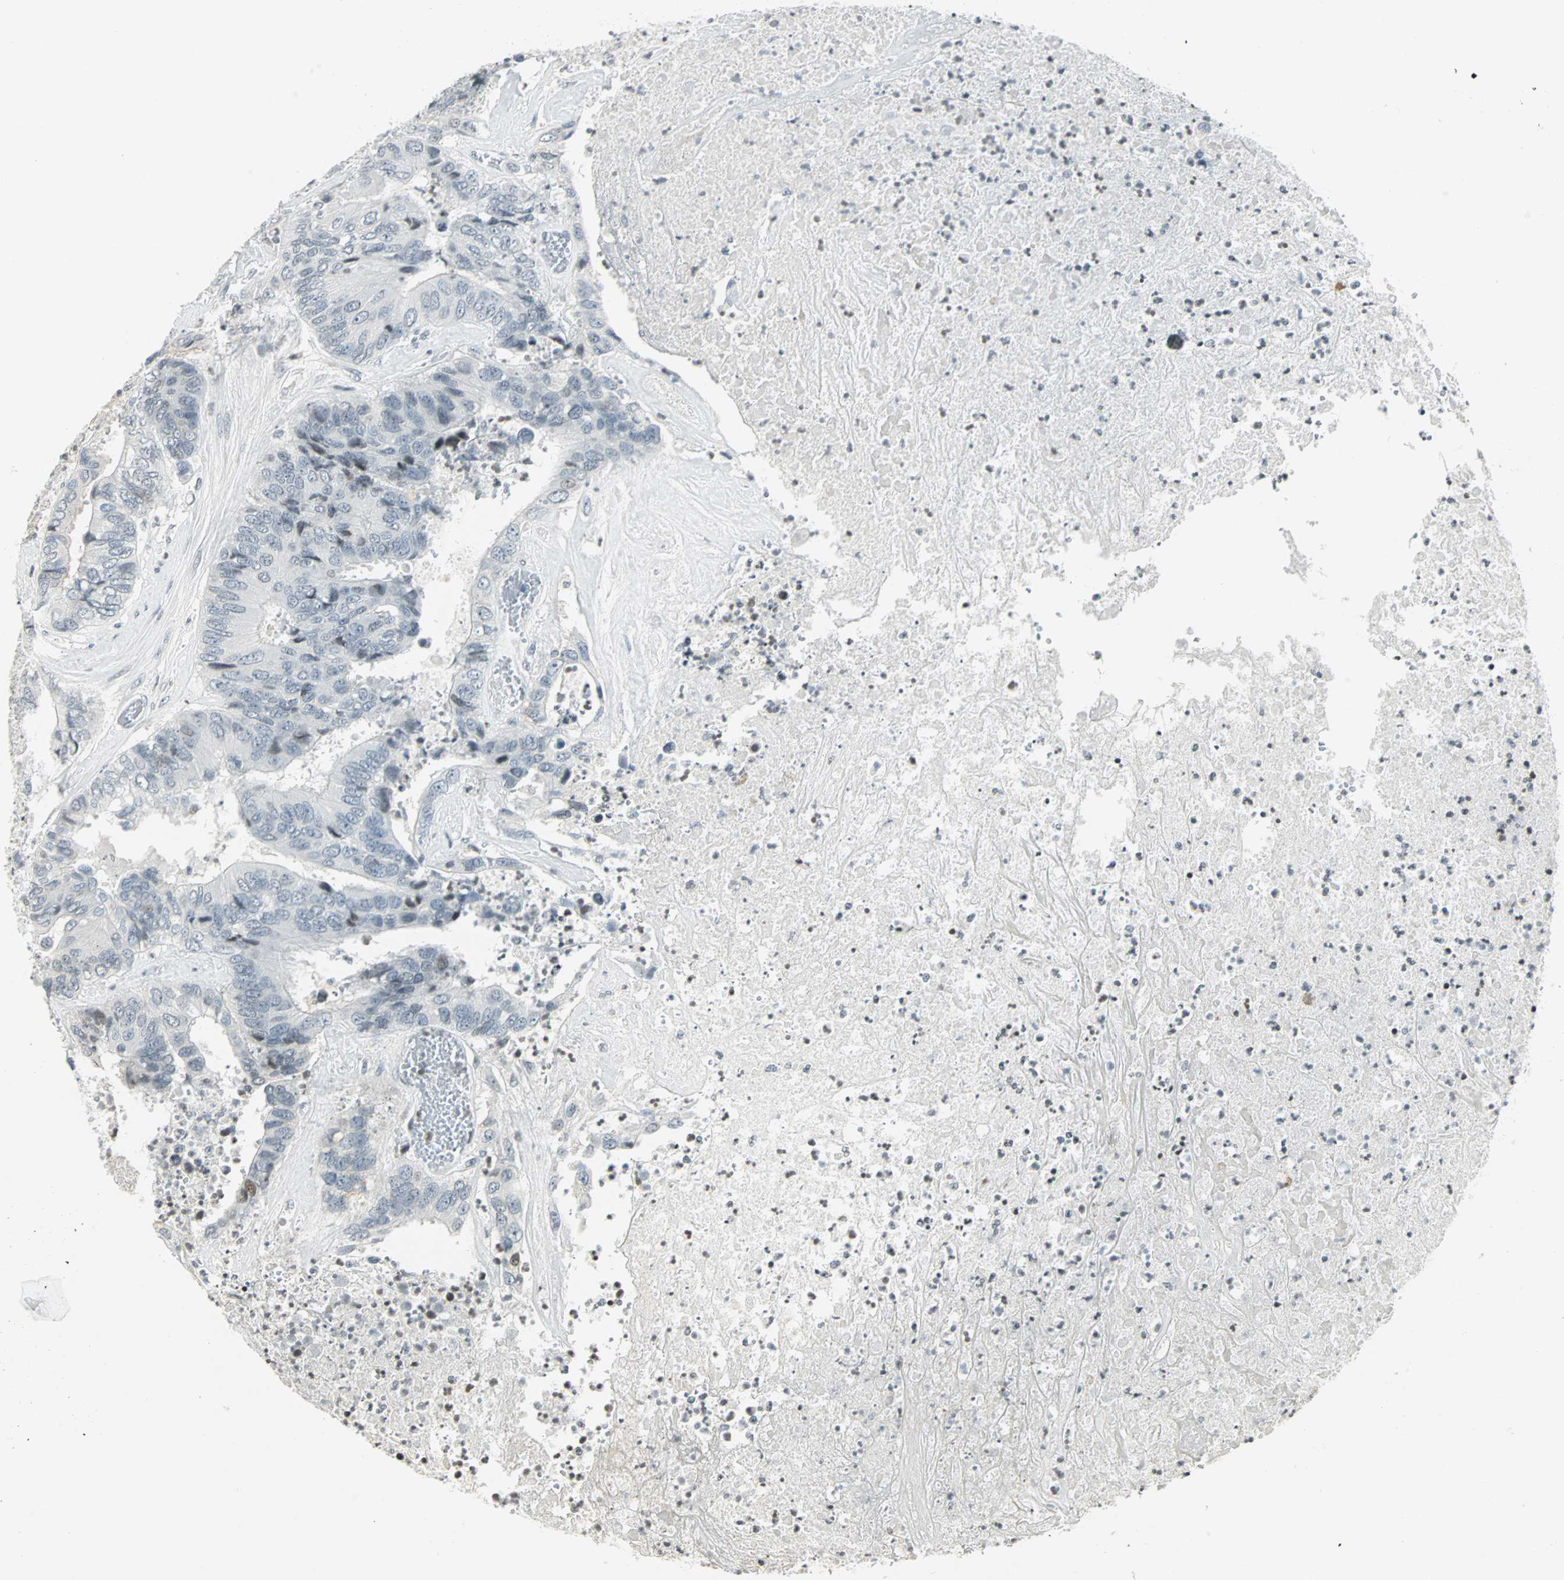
{"staining": {"intensity": "weak", "quantity": "<25%", "location": "nuclear"}, "tissue": "colorectal cancer", "cell_type": "Tumor cells", "image_type": "cancer", "snomed": [{"axis": "morphology", "description": "Adenocarcinoma, NOS"}, {"axis": "topography", "description": "Rectum"}], "caption": "Protein analysis of adenocarcinoma (colorectal) exhibits no significant positivity in tumor cells.", "gene": "SMAD3", "patient": {"sex": "male", "age": 55}}